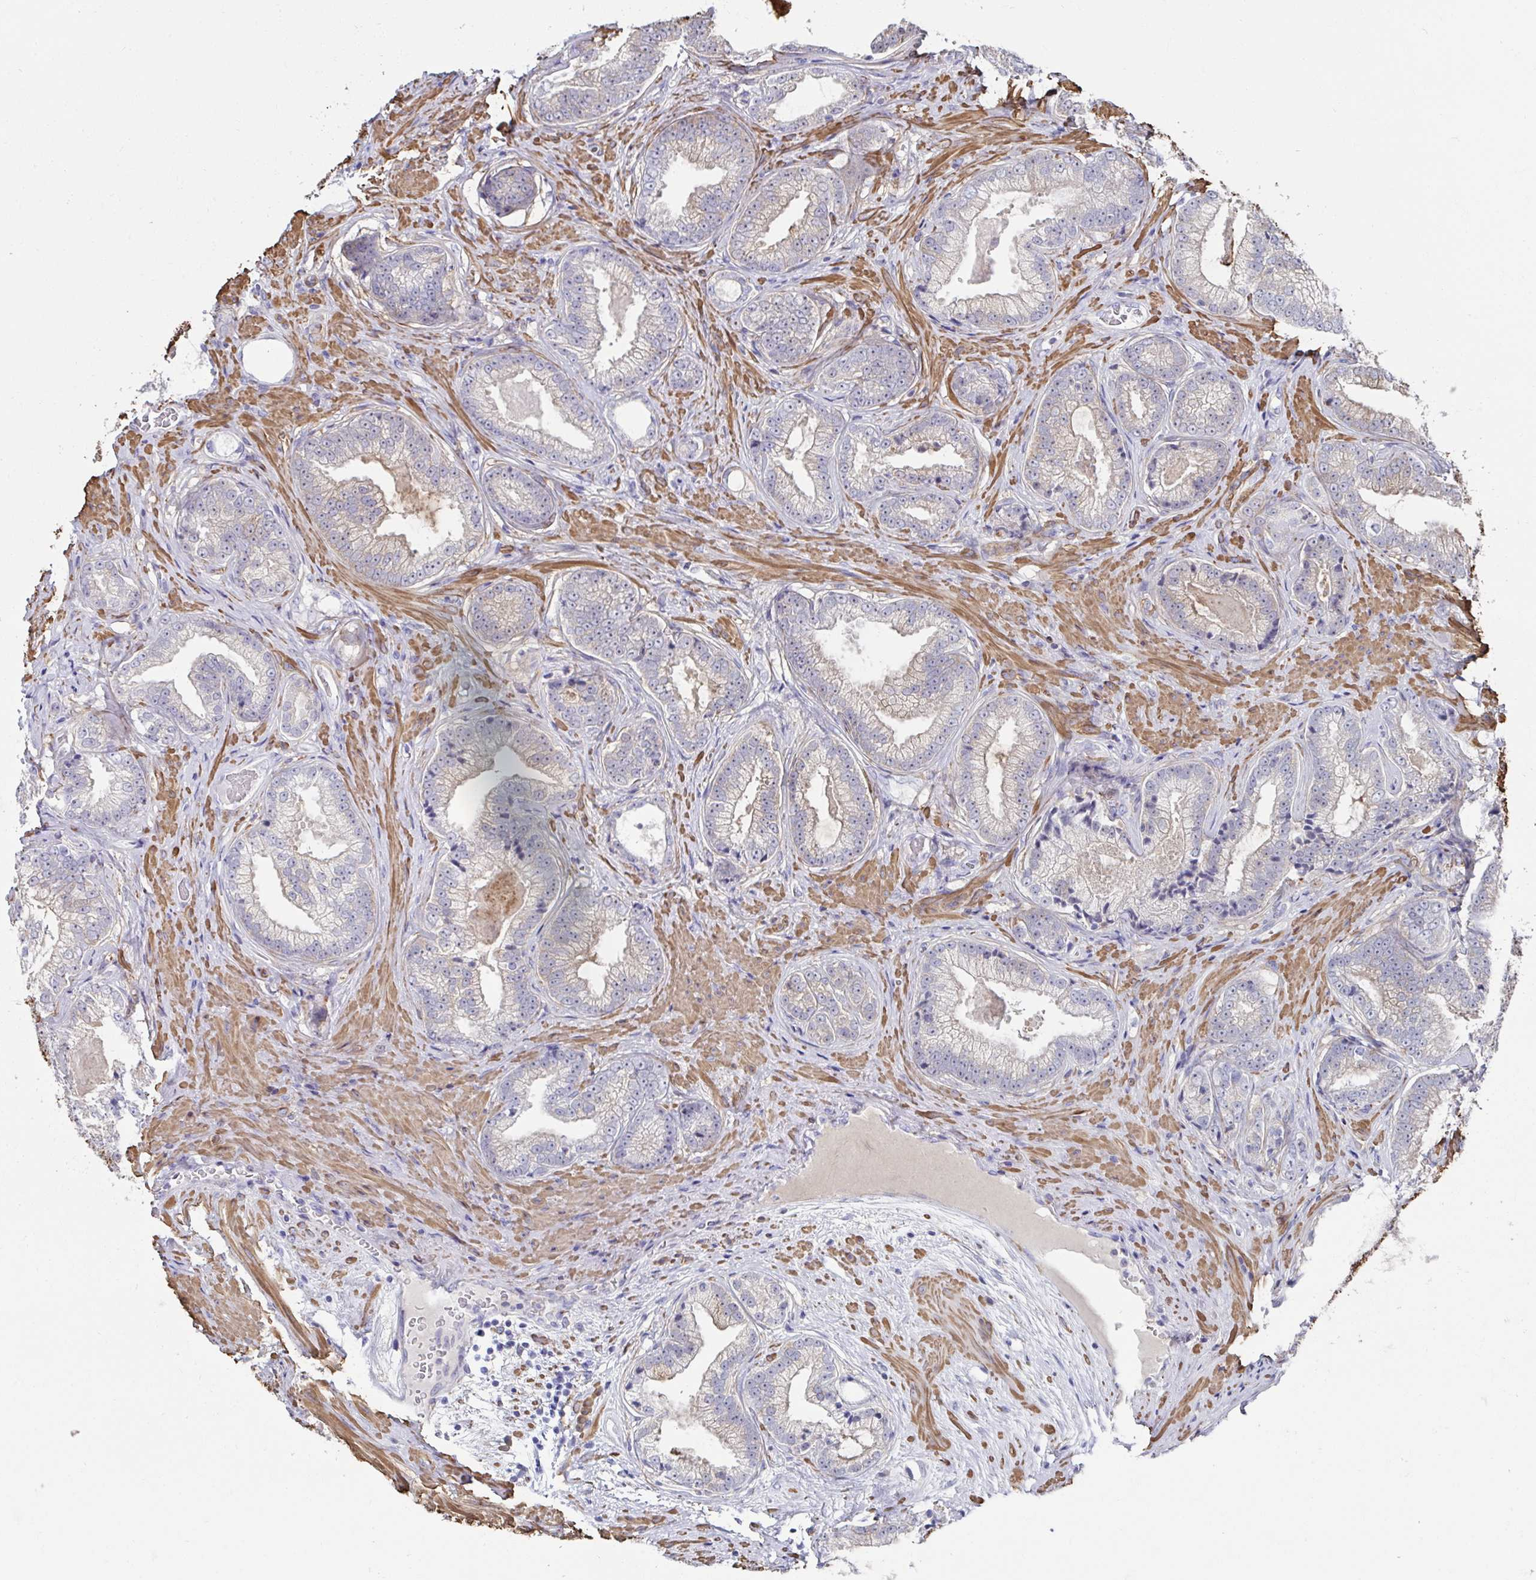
{"staining": {"intensity": "weak", "quantity": "25%-75%", "location": "cytoplasmic/membranous"}, "tissue": "prostate cancer", "cell_type": "Tumor cells", "image_type": "cancer", "snomed": [{"axis": "morphology", "description": "Adenocarcinoma, Low grade"}, {"axis": "topography", "description": "Prostate"}], "caption": "Prostate cancer (low-grade adenocarcinoma) stained for a protein (brown) reveals weak cytoplasmic/membranous positive expression in approximately 25%-75% of tumor cells.", "gene": "FBXL13", "patient": {"sex": "male", "age": 61}}